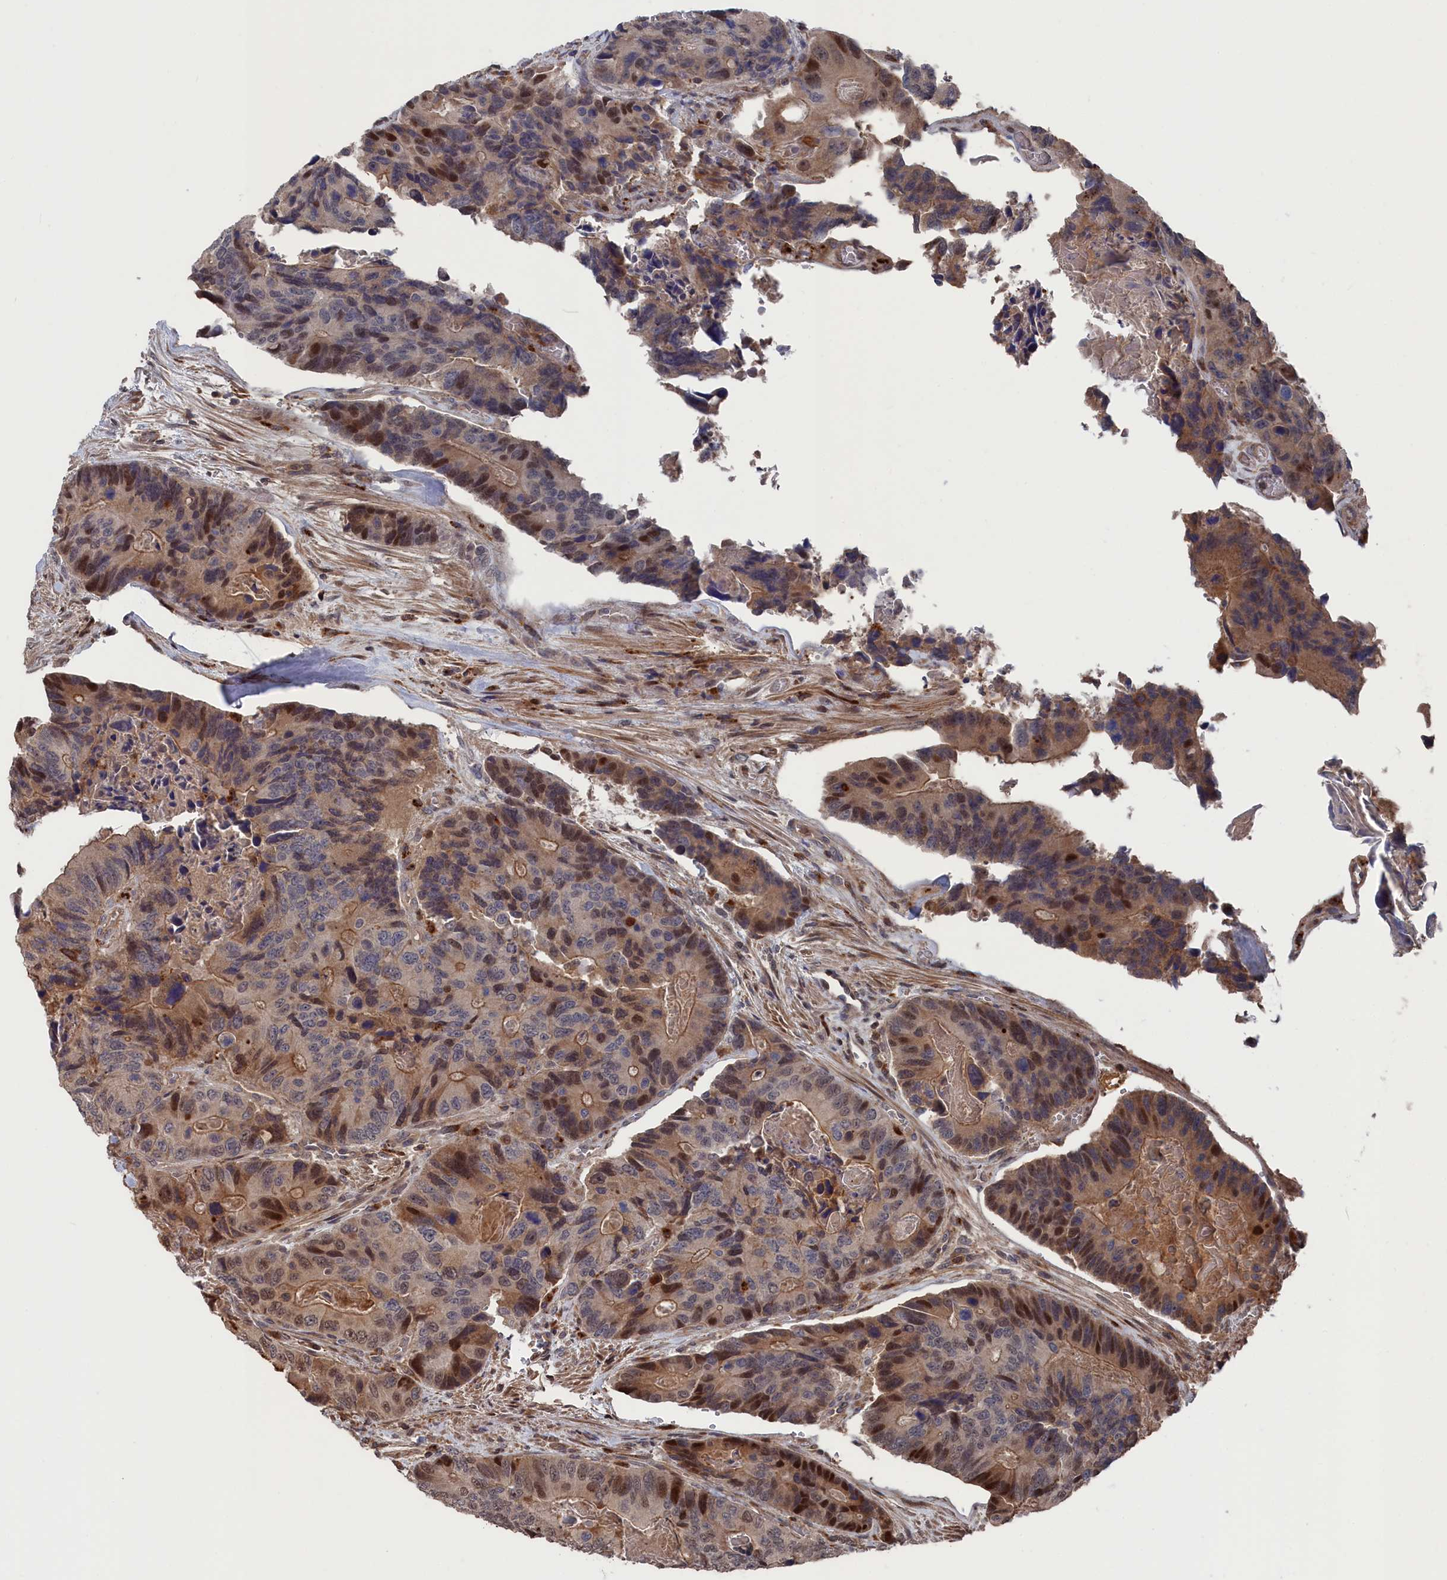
{"staining": {"intensity": "moderate", "quantity": "25%-75%", "location": "cytoplasmic/membranous,nuclear"}, "tissue": "colorectal cancer", "cell_type": "Tumor cells", "image_type": "cancer", "snomed": [{"axis": "morphology", "description": "Adenocarcinoma, NOS"}, {"axis": "topography", "description": "Colon"}], "caption": "Adenocarcinoma (colorectal) stained with immunohistochemistry (IHC) displays moderate cytoplasmic/membranous and nuclear expression in approximately 25%-75% of tumor cells.", "gene": "PLA2G15", "patient": {"sex": "male", "age": 84}}